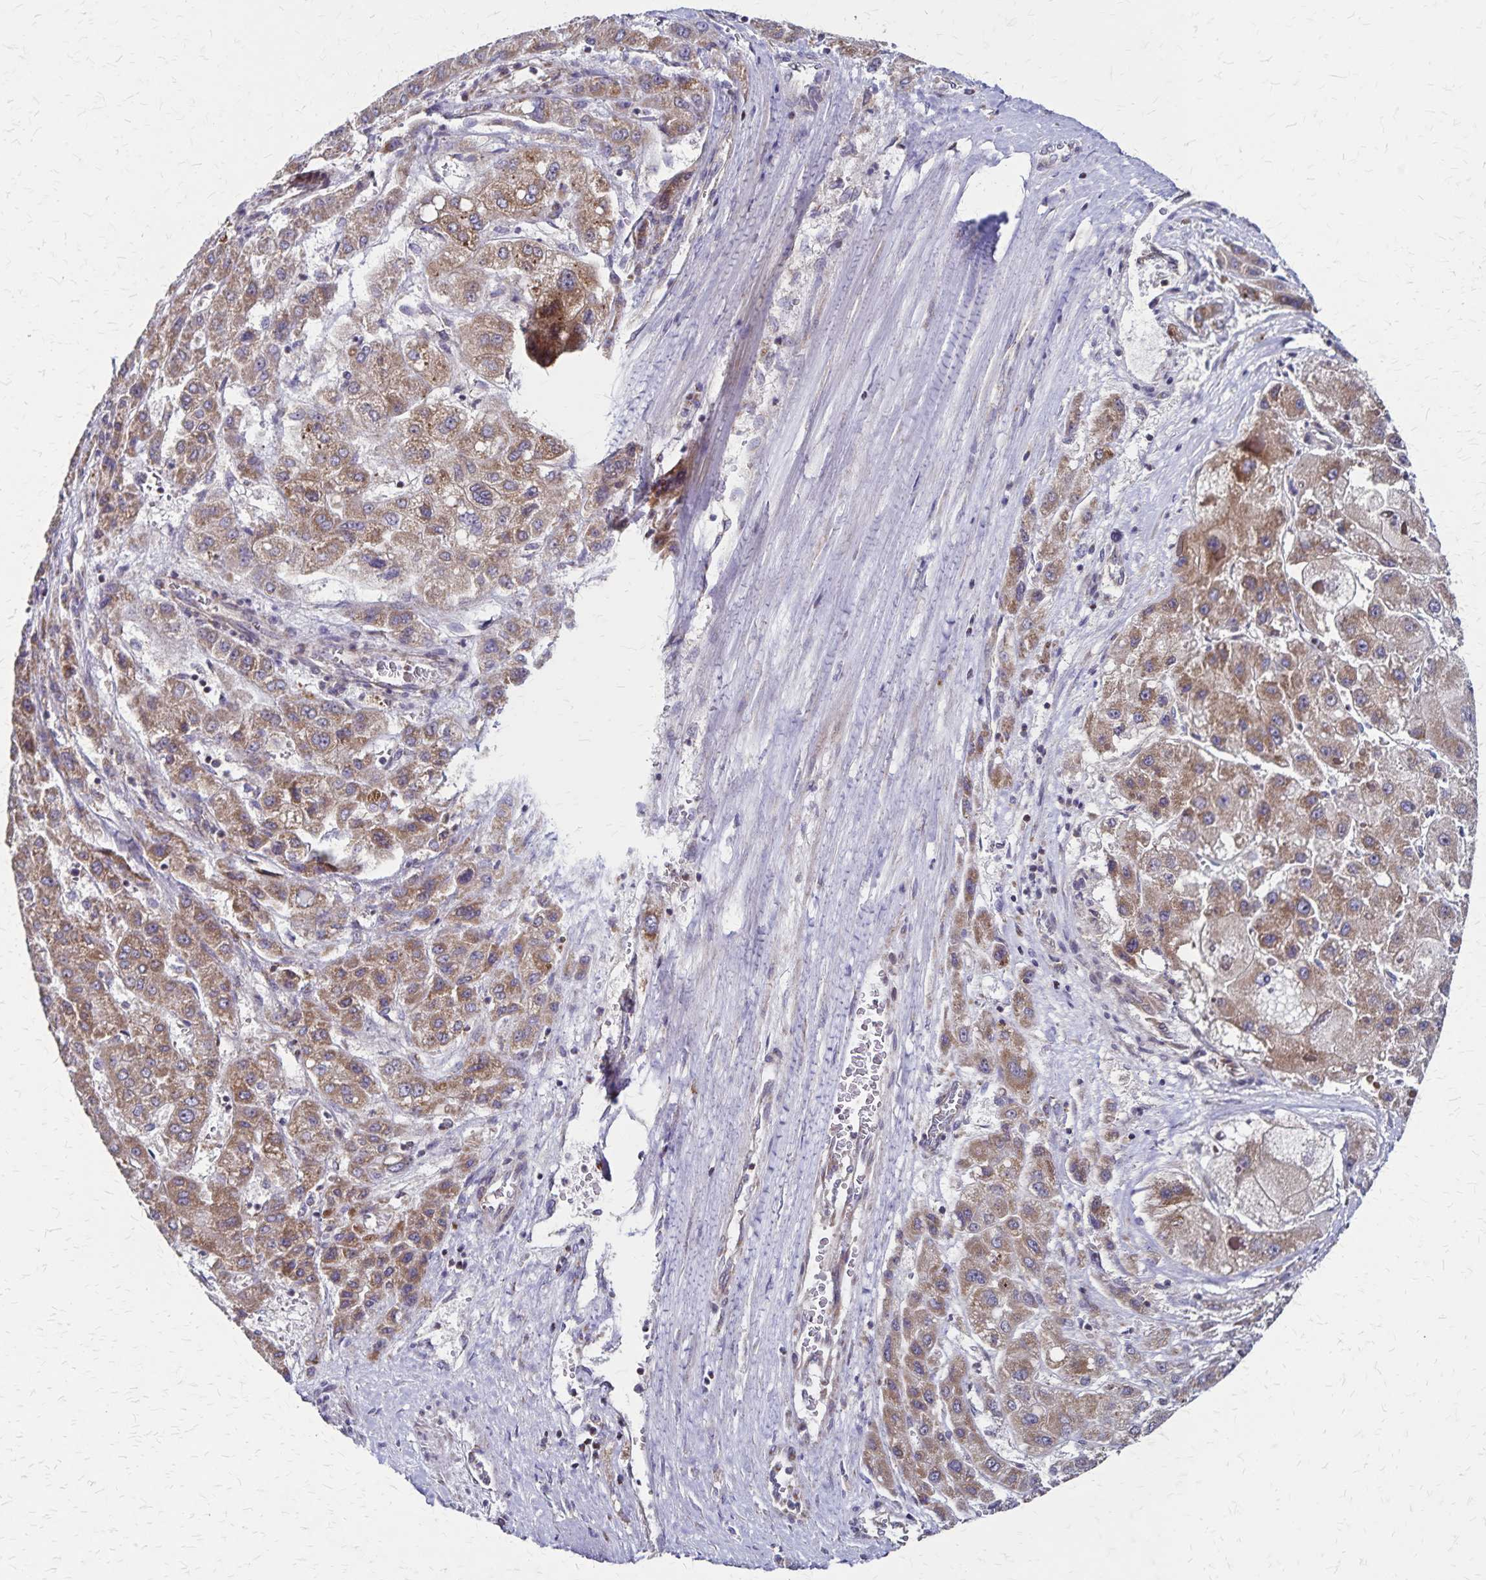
{"staining": {"intensity": "moderate", "quantity": ">75%", "location": "cytoplasmic/membranous"}, "tissue": "liver cancer", "cell_type": "Tumor cells", "image_type": "cancer", "snomed": [{"axis": "morphology", "description": "Carcinoma, Hepatocellular, NOS"}, {"axis": "topography", "description": "Liver"}], "caption": "A brown stain labels moderate cytoplasmic/membranous staining of a protein in liver hepatocellular carcinoma tumor cells.", "gene": "NFS1", "patient": {"sex": "female", "age": 73}}